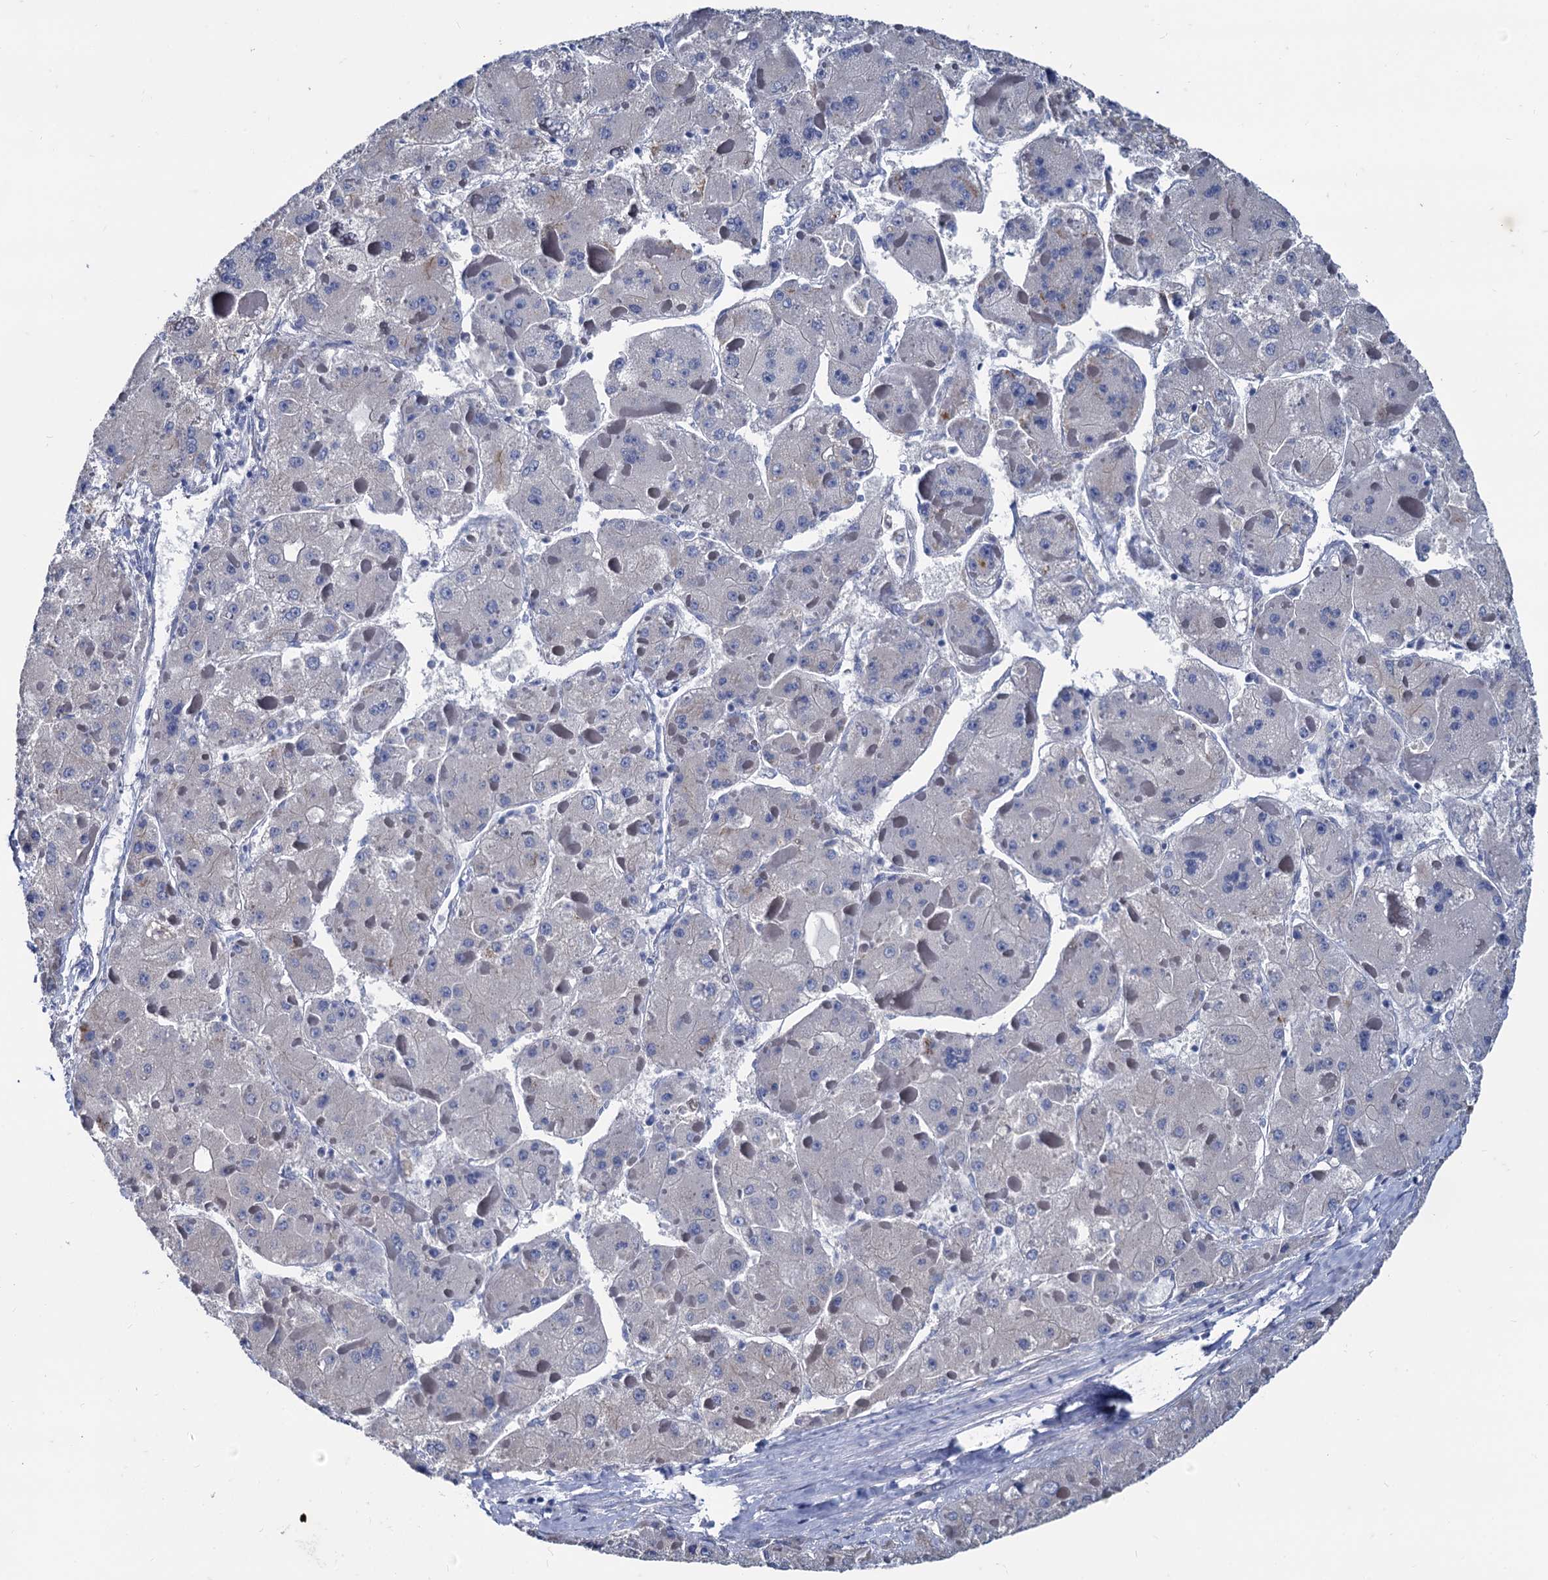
{"staining": {"intensity": "negative", "quantity": "none", "location": "none"}, "tissue": "liver cancer", "cell_type": "Tumor cells", "image_type": "cancer", "snomed": [{"axis": "morphology", "description": "Carcinoma, Hepatocellular, NOS"}, {"axis": "topography", "description": "Liver"}], "caption": "DAB immunohistochemical staining of liver cancer (hepatocellular carcinoma) exhibits no significant expression in tumor cells.", "gene": "FOXR2", "patient": {"sex": "female", "age": 73}}